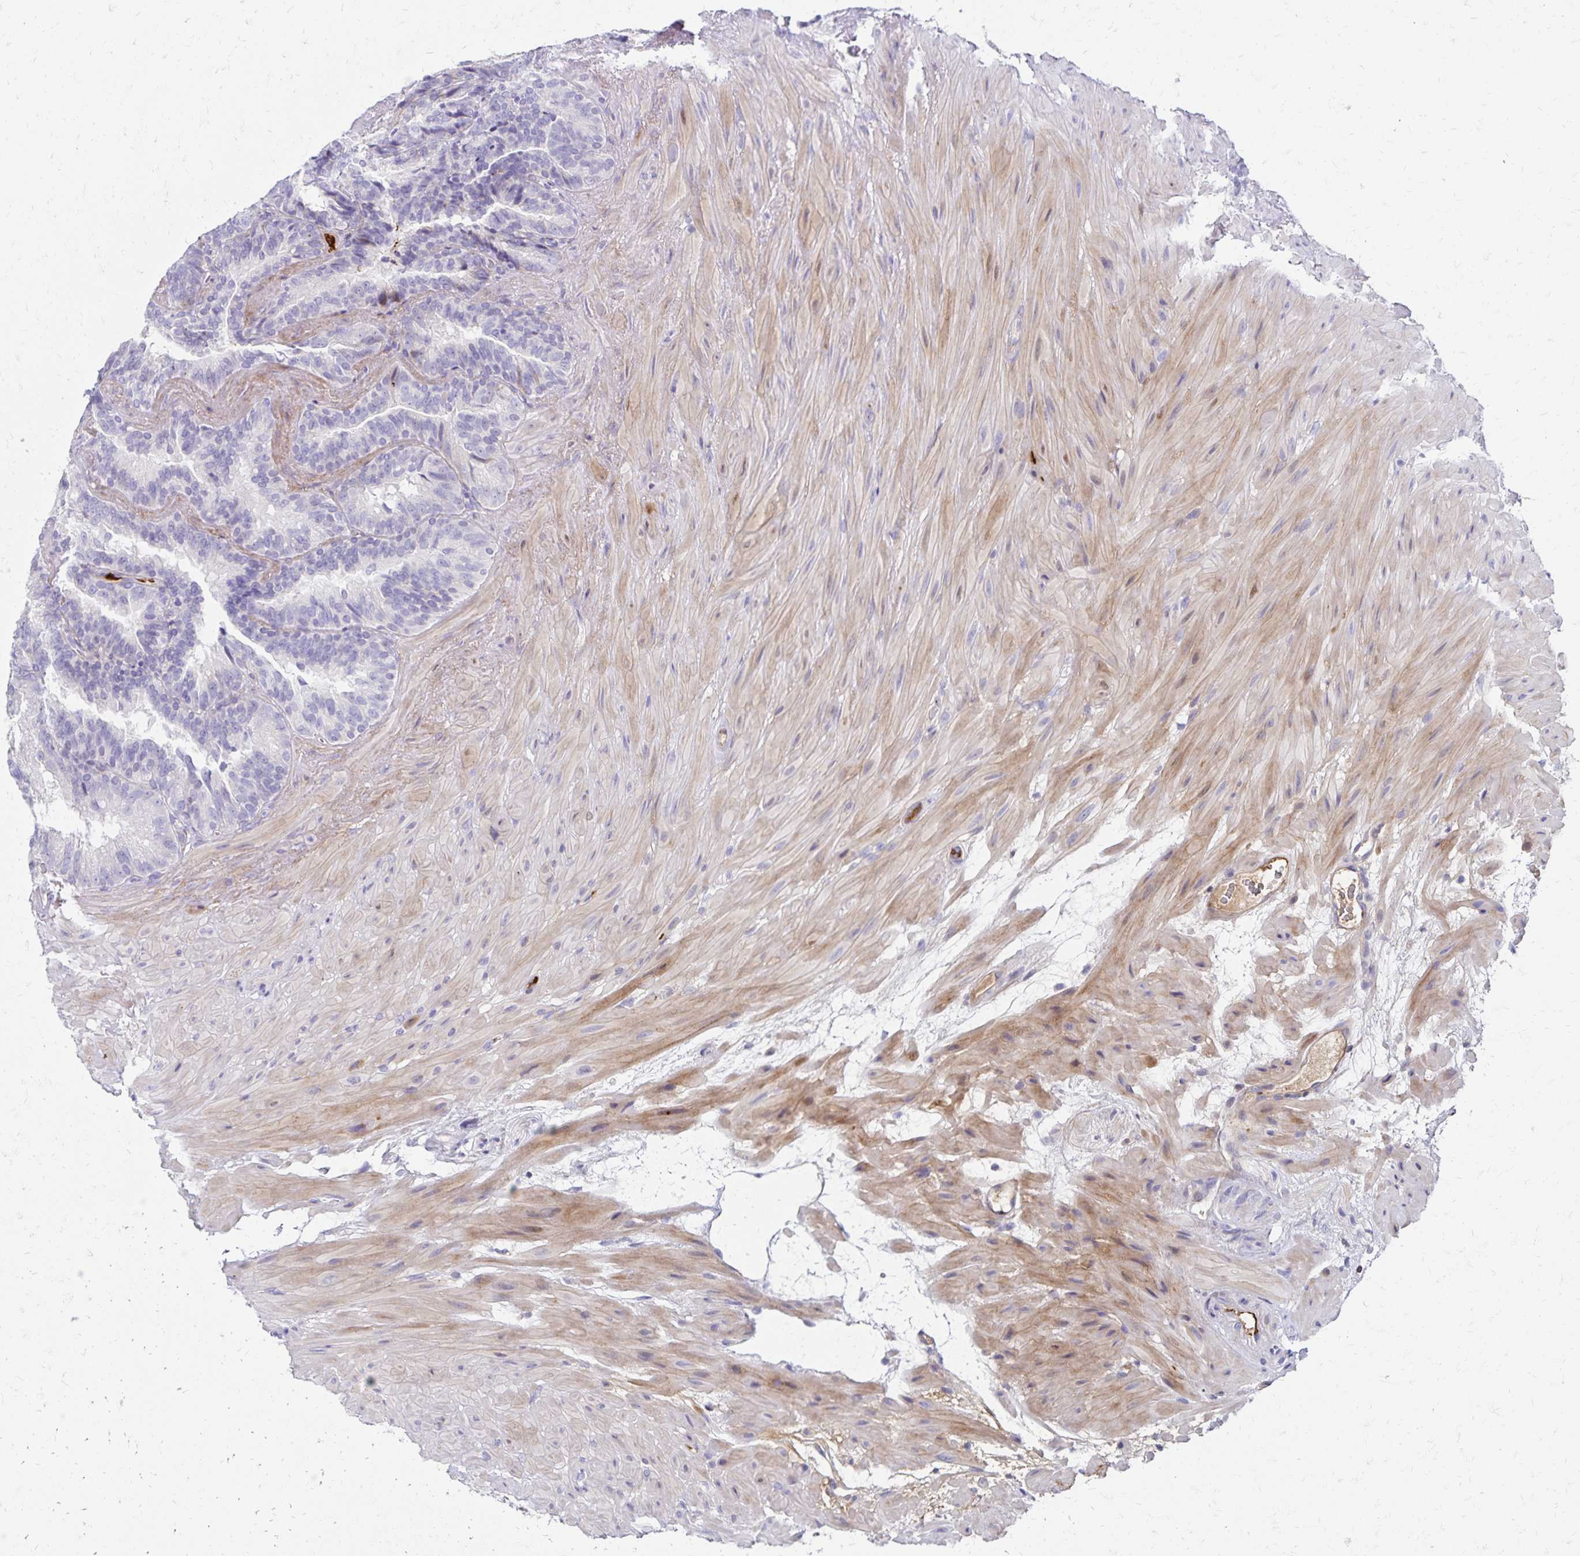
{"staining": {"intensity": "negative", "quantity": "none", "location": "none"}, "tissue": "seminal vesicle", "cell_type": "Glandular cells", "image_type": "normal", "snomed": [{"axis": "morphology", "description": "Normal tissue, NOS"}, {"axis": "topography", "description": "Seminal veicle"}], "caption": "DAB (3,3'-diaminobenzidine) immunohistochemical staining of benign human seminal vesicle demonstrates no significant positivity in glandular cells.", "gene": "NECAP1", "patient": {"sex": "male", "age": 60}}